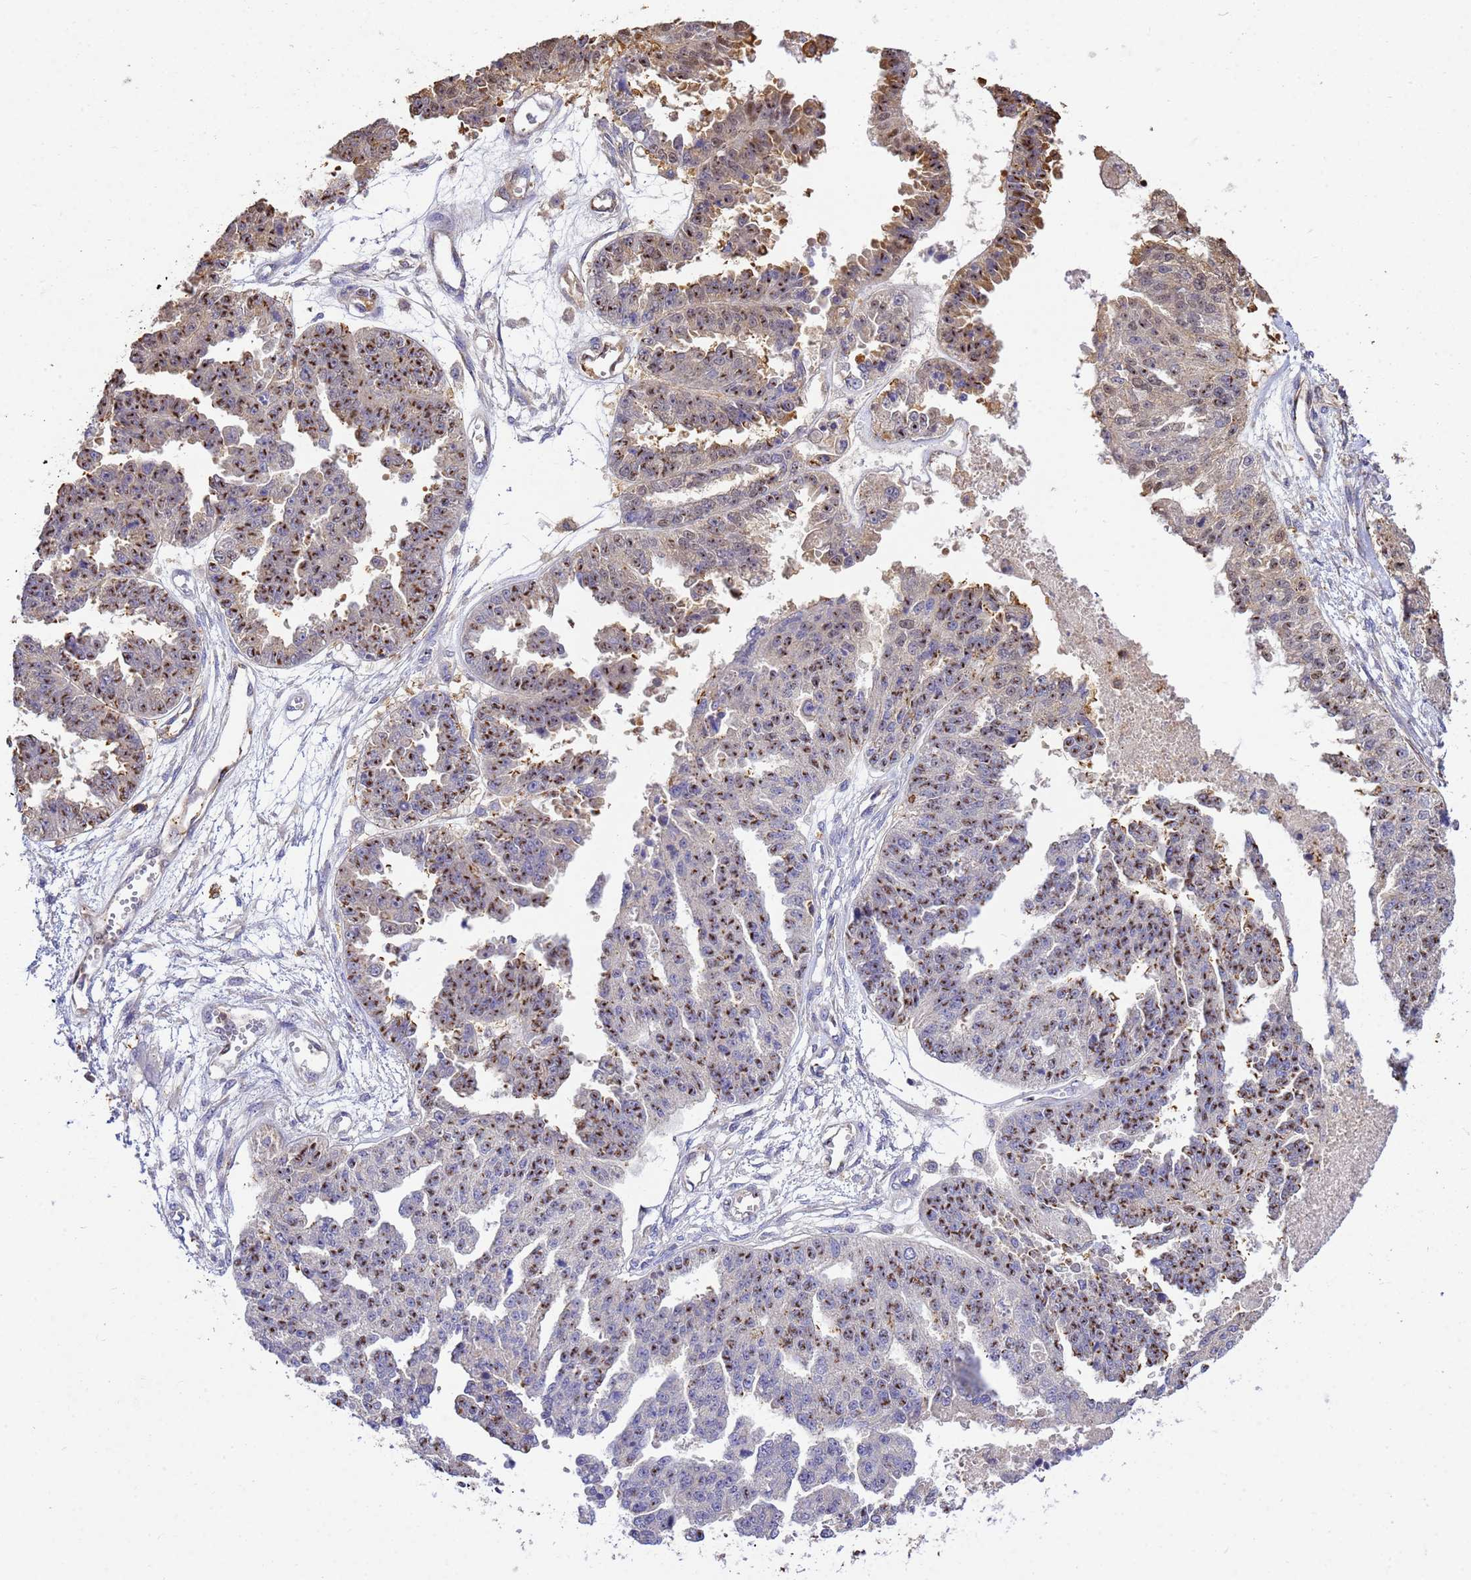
{"staining": {"intensity": "moderate", "quantity": ">75%", "location": "cytoplasmic/membranous"}, "tissue": "ovarian cancer", "cell_type": "Tumor cells", "image_type": "cancer", "snomed": [{"axis": "morphology", "description": "Cystadenocarcinoma, serous, NOS"}, {"axis": "topography", "description": "Ovary"}], "caption": "There is medium levels of moderate cytoplasmic/membranous staining in tumor cells of ovarian cancer, as demonstrated by immunohistochemical staining (brown color).", "gene": "WDR64", "patient": {"sex": "female", "age": 58}}